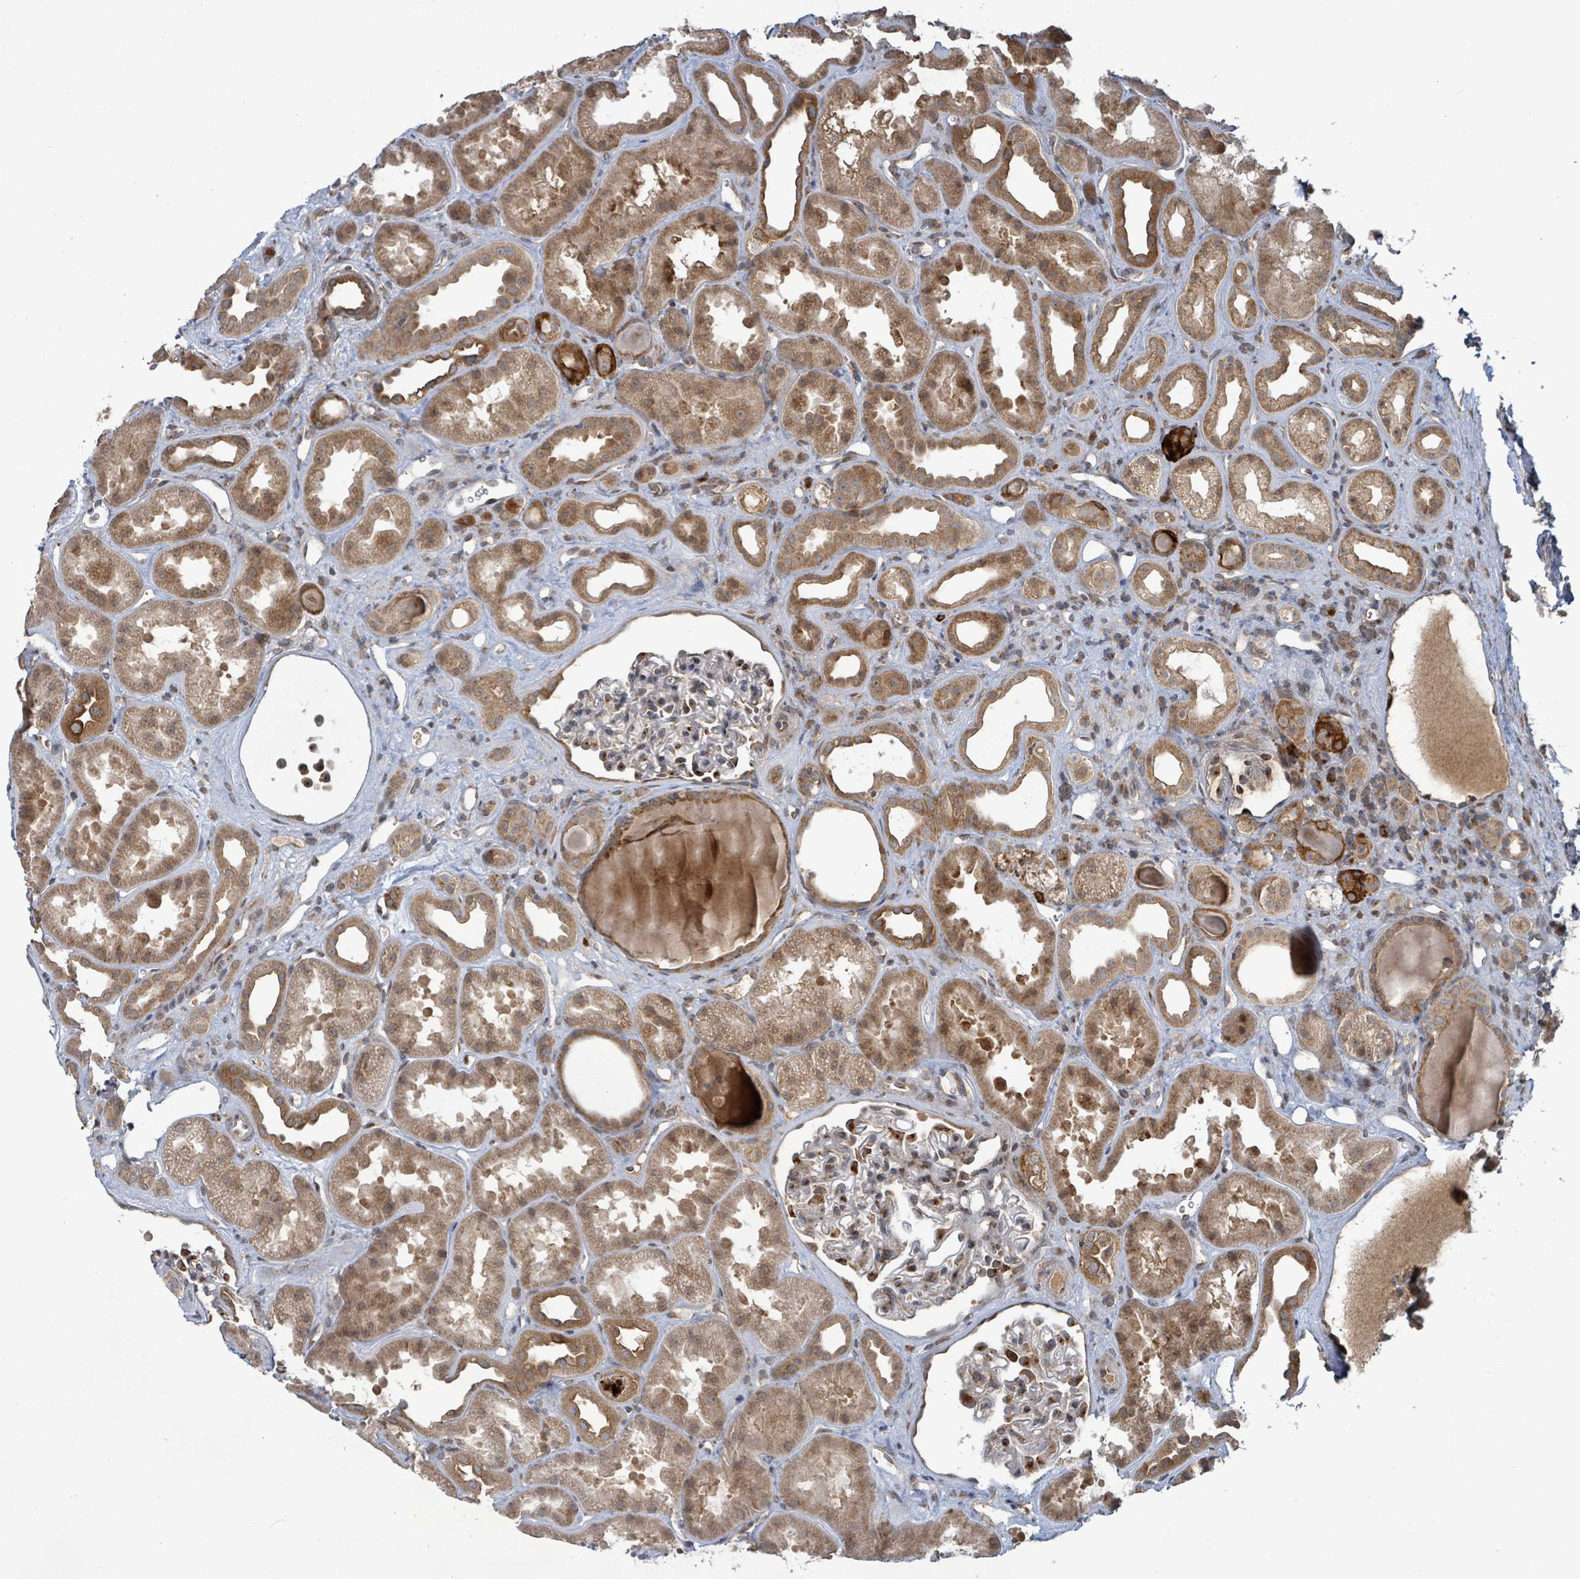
{"staining": {"intensity": "strong", "quantity": "<25%", "location": "cytoplasmic/membranous"}, "tissue": "kidney", "cell_type": "Cells in glomeruli", "image_type": "normal", "snomed": [{"axis": "morphology", "description": "Normal tissue, NOS"}, {"axis": "topography", "description": "Kidney"}], "caption": "Kidney stained with DAB immunohistochemistry (IHC) shows medium levels of strong cytoplasmic/membranous expression in approximately <25% of cells in glomeruli. (IHC, brightfield microscopy, high magnification).", "gene": "OR51E1", "patient": {"sex": "male", "age": 61}}